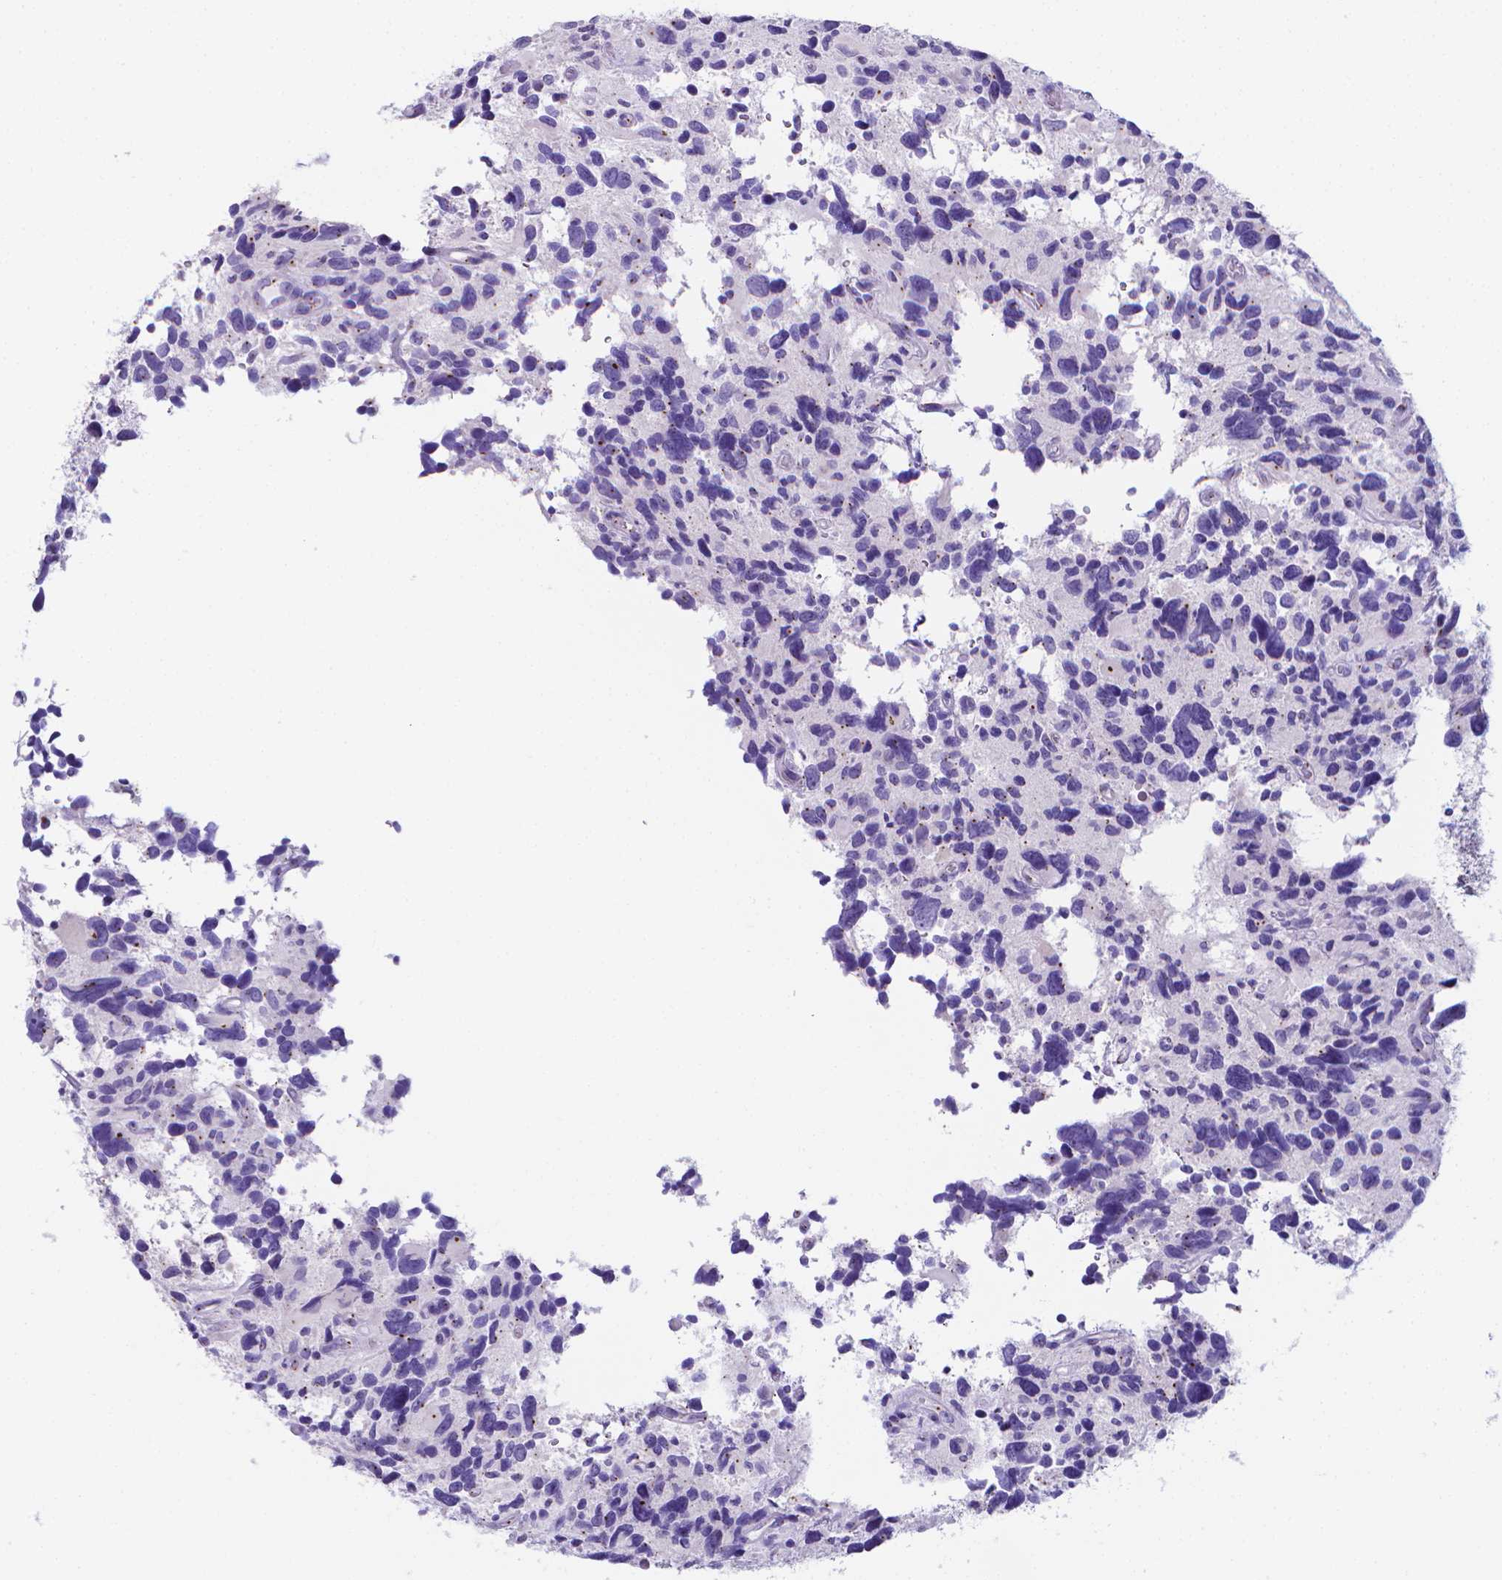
{"staining": {"intensity": "negative", "quantity": "none", "location": "none"}, "tissue": "glioma", "cell_type": "Tumor cells", "image_type": "cancer", "snomed": [{"axis": "morphology", "description": "Glioma, malignant, High grade"}, {"axis": "topography", "description": "Brain"}], "caption": "DAB (3,3'-diaminobenzidine) immunohistochemical staining of malignant glioma (high-grade) displays no significant expression in tumor cells.", "gene": "LRRC73", "patient": {"sex": "male", "age": 46}}